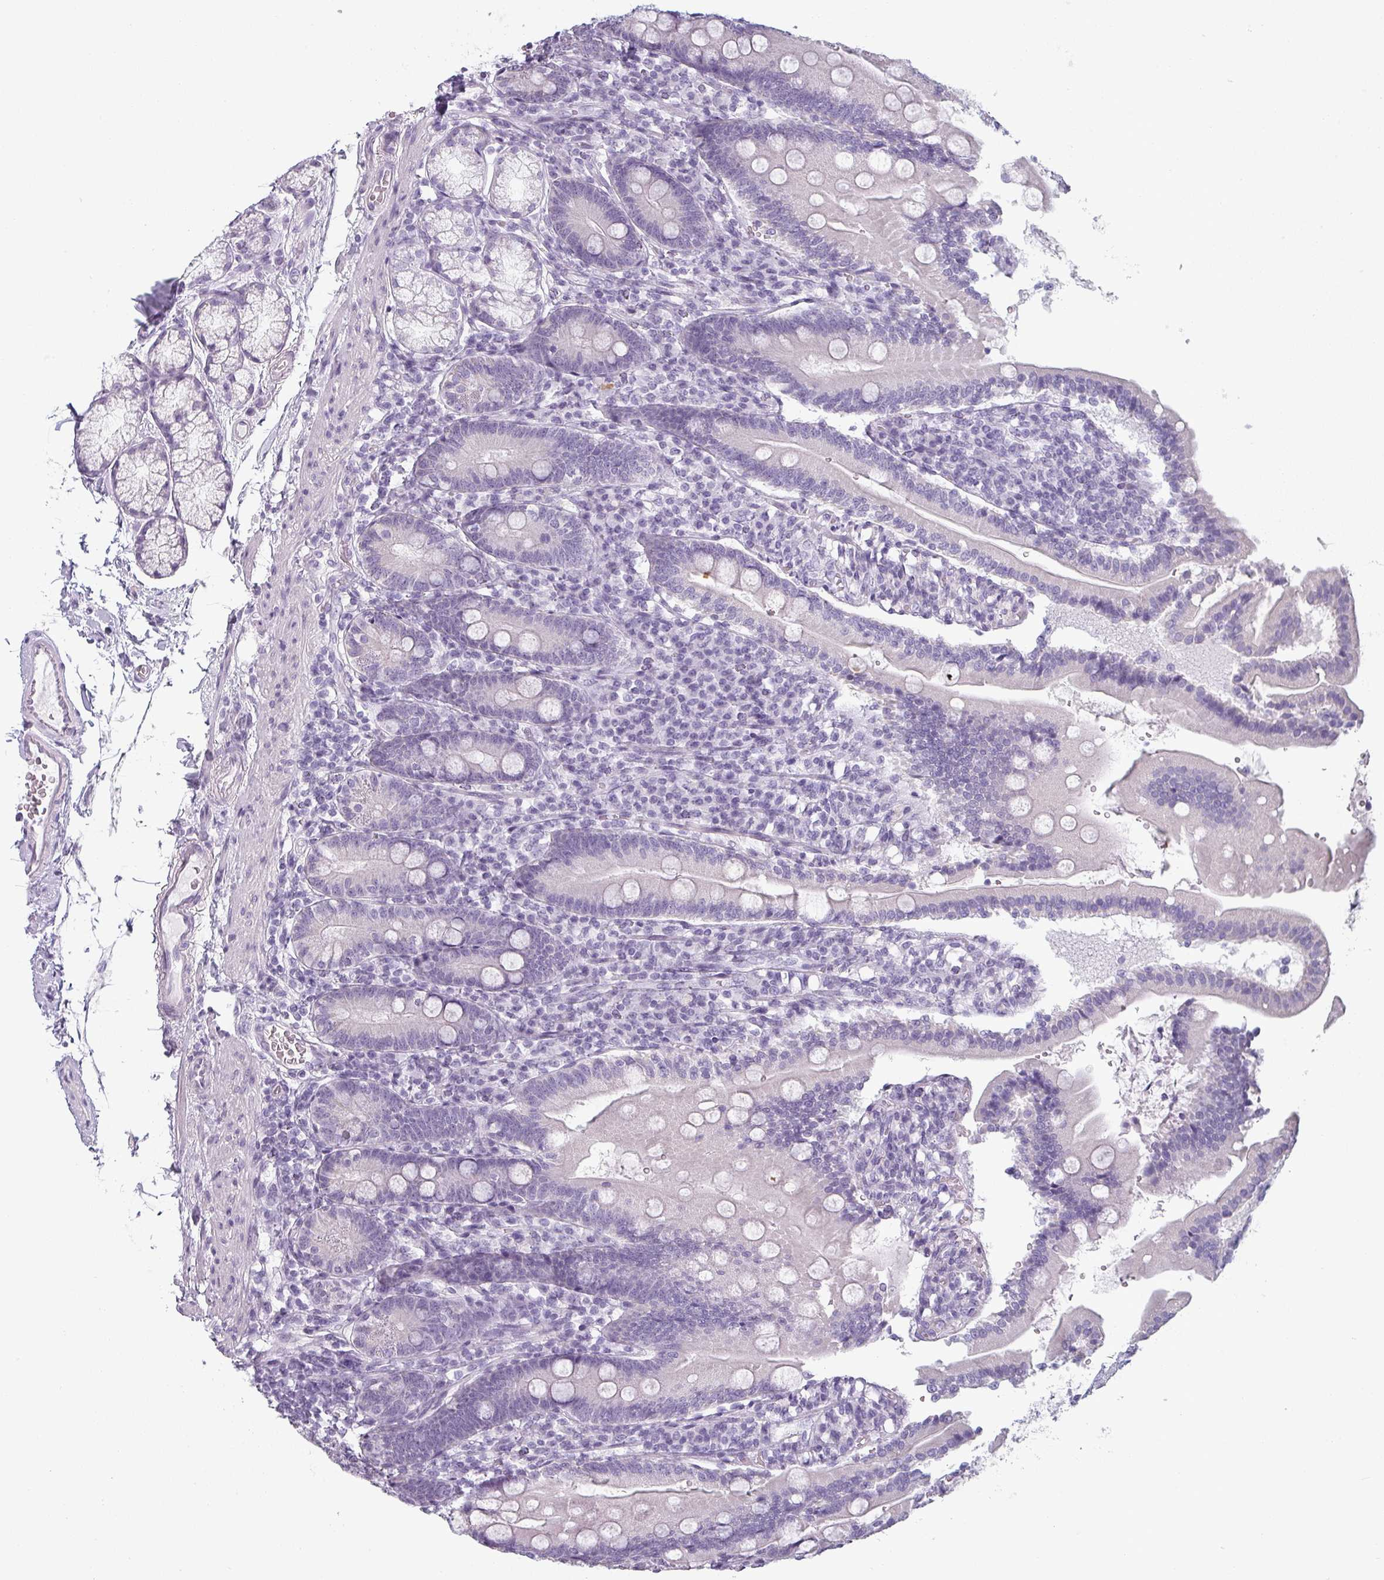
{"staining": {"intensity": "negative", "quantity": "none", "location": "none"}, "tissue": "duodenum", "cell_type": "Glandular cells", "image_type": "normal", "snomed": [{"axis": "morphology", "description": "Normal tissue, NOS"}, {"axis": "topography", "description": "Duodenum"}], "caption": "This image is of benign duodenum stained with immunohistochemistry (IHC) to label a protein in brown with the nuclei are counter-stained blue. There is no staining in glandular cells.", "gene": "SFTPA1", "patient": {"sex": "female", "age": 67}}